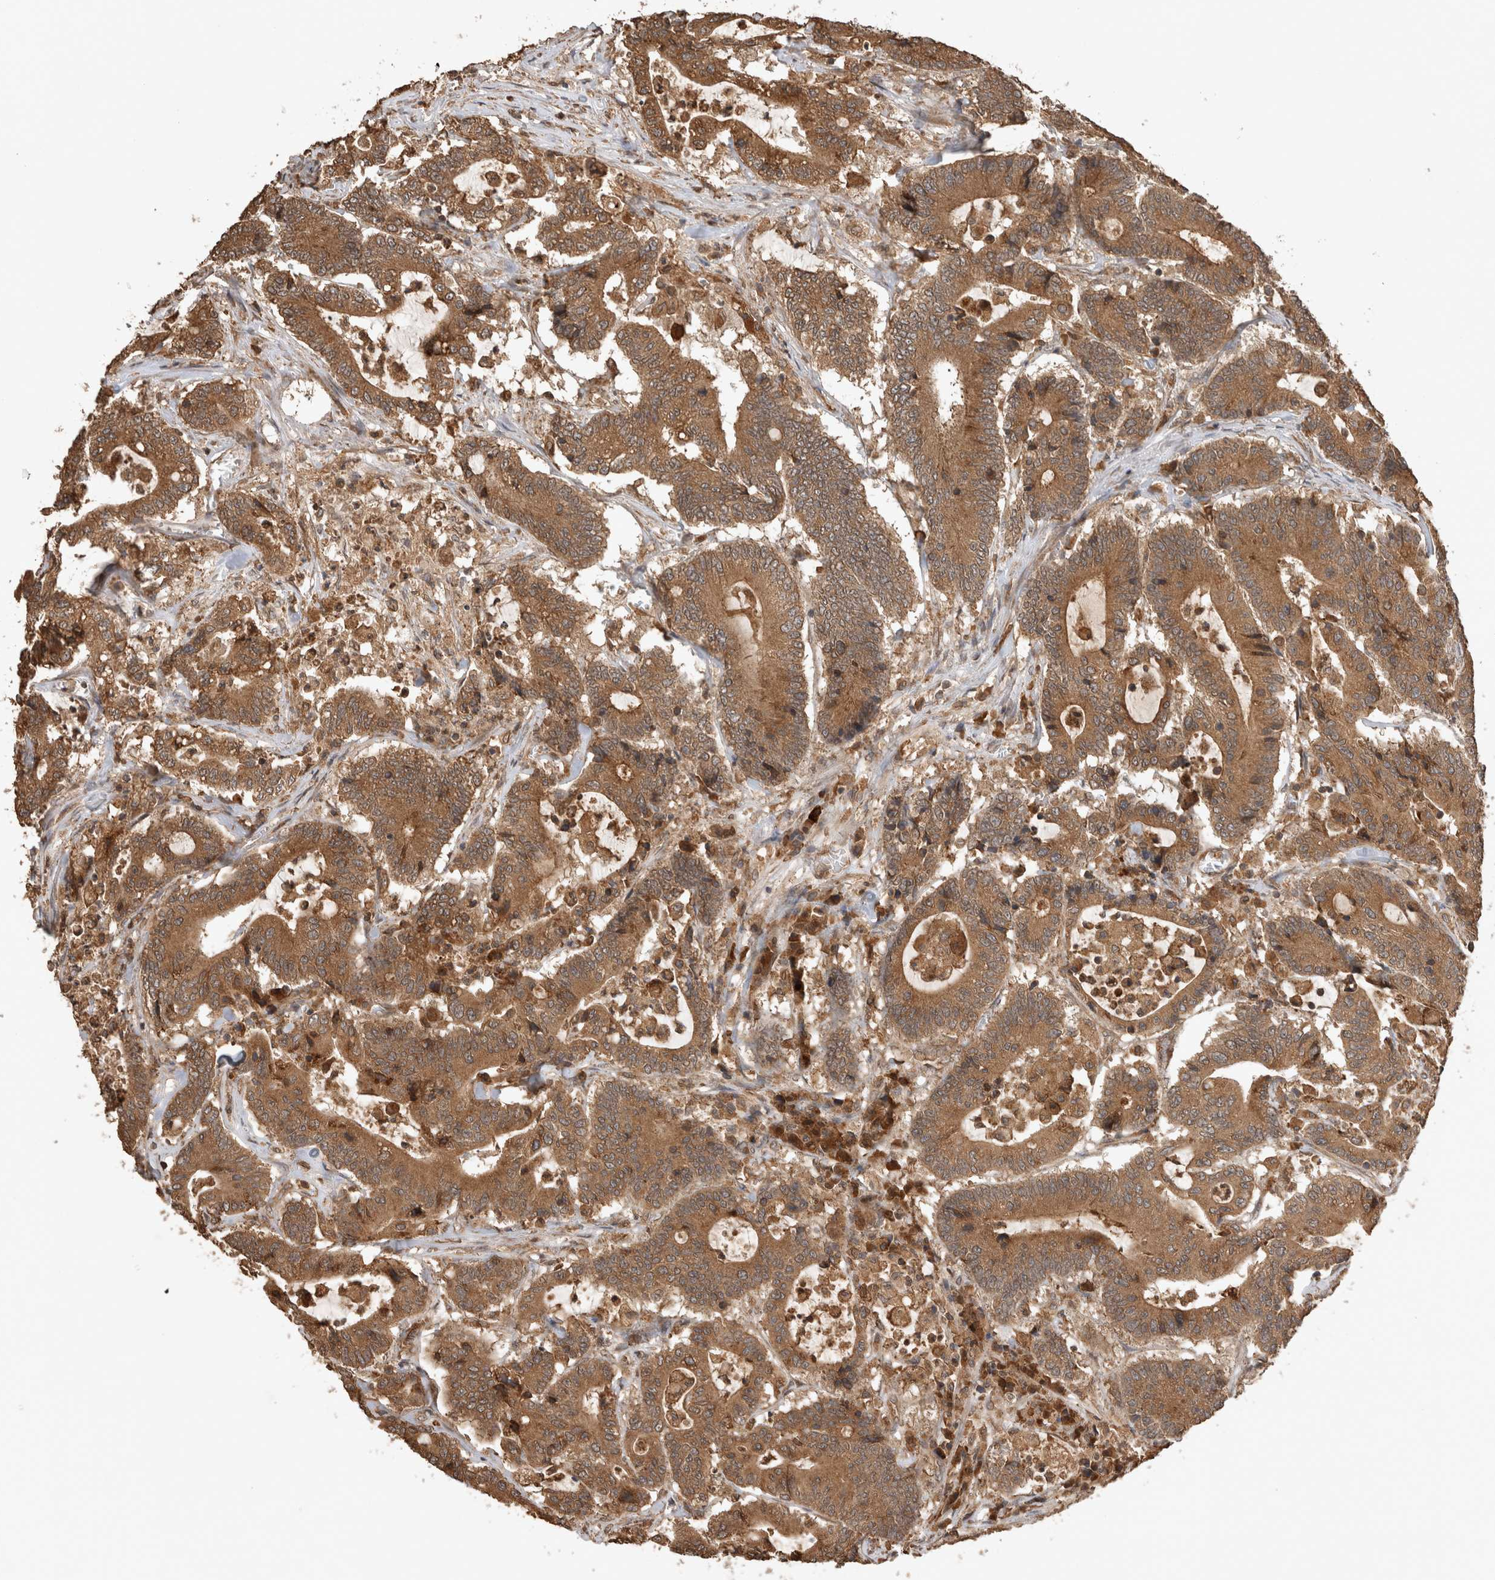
{"staining": {"intensity": "moderate", "quantity": ">75%", "location": "cytoplasmic/membranous"}, "tissue": "colorectal cancer", "cell_type": "Tumor cells", "image_type": "cancer", "snomed": [{"axis": "morphology", "description": "Adenocarcinoma, NOS"}, {"axis": "topography", "description": "Colon"}], "caption": "Immunohistochemical staining of human colorectal adenocarcinoma shows moderate cytoplasmic/membranous protein positivity in approximately >75% of tumor cells. (Brightfield microscopy of DAB IHC at high magnification).", "gene": "OTUD7B", "patient": {"sex": "female", "age": 84}}